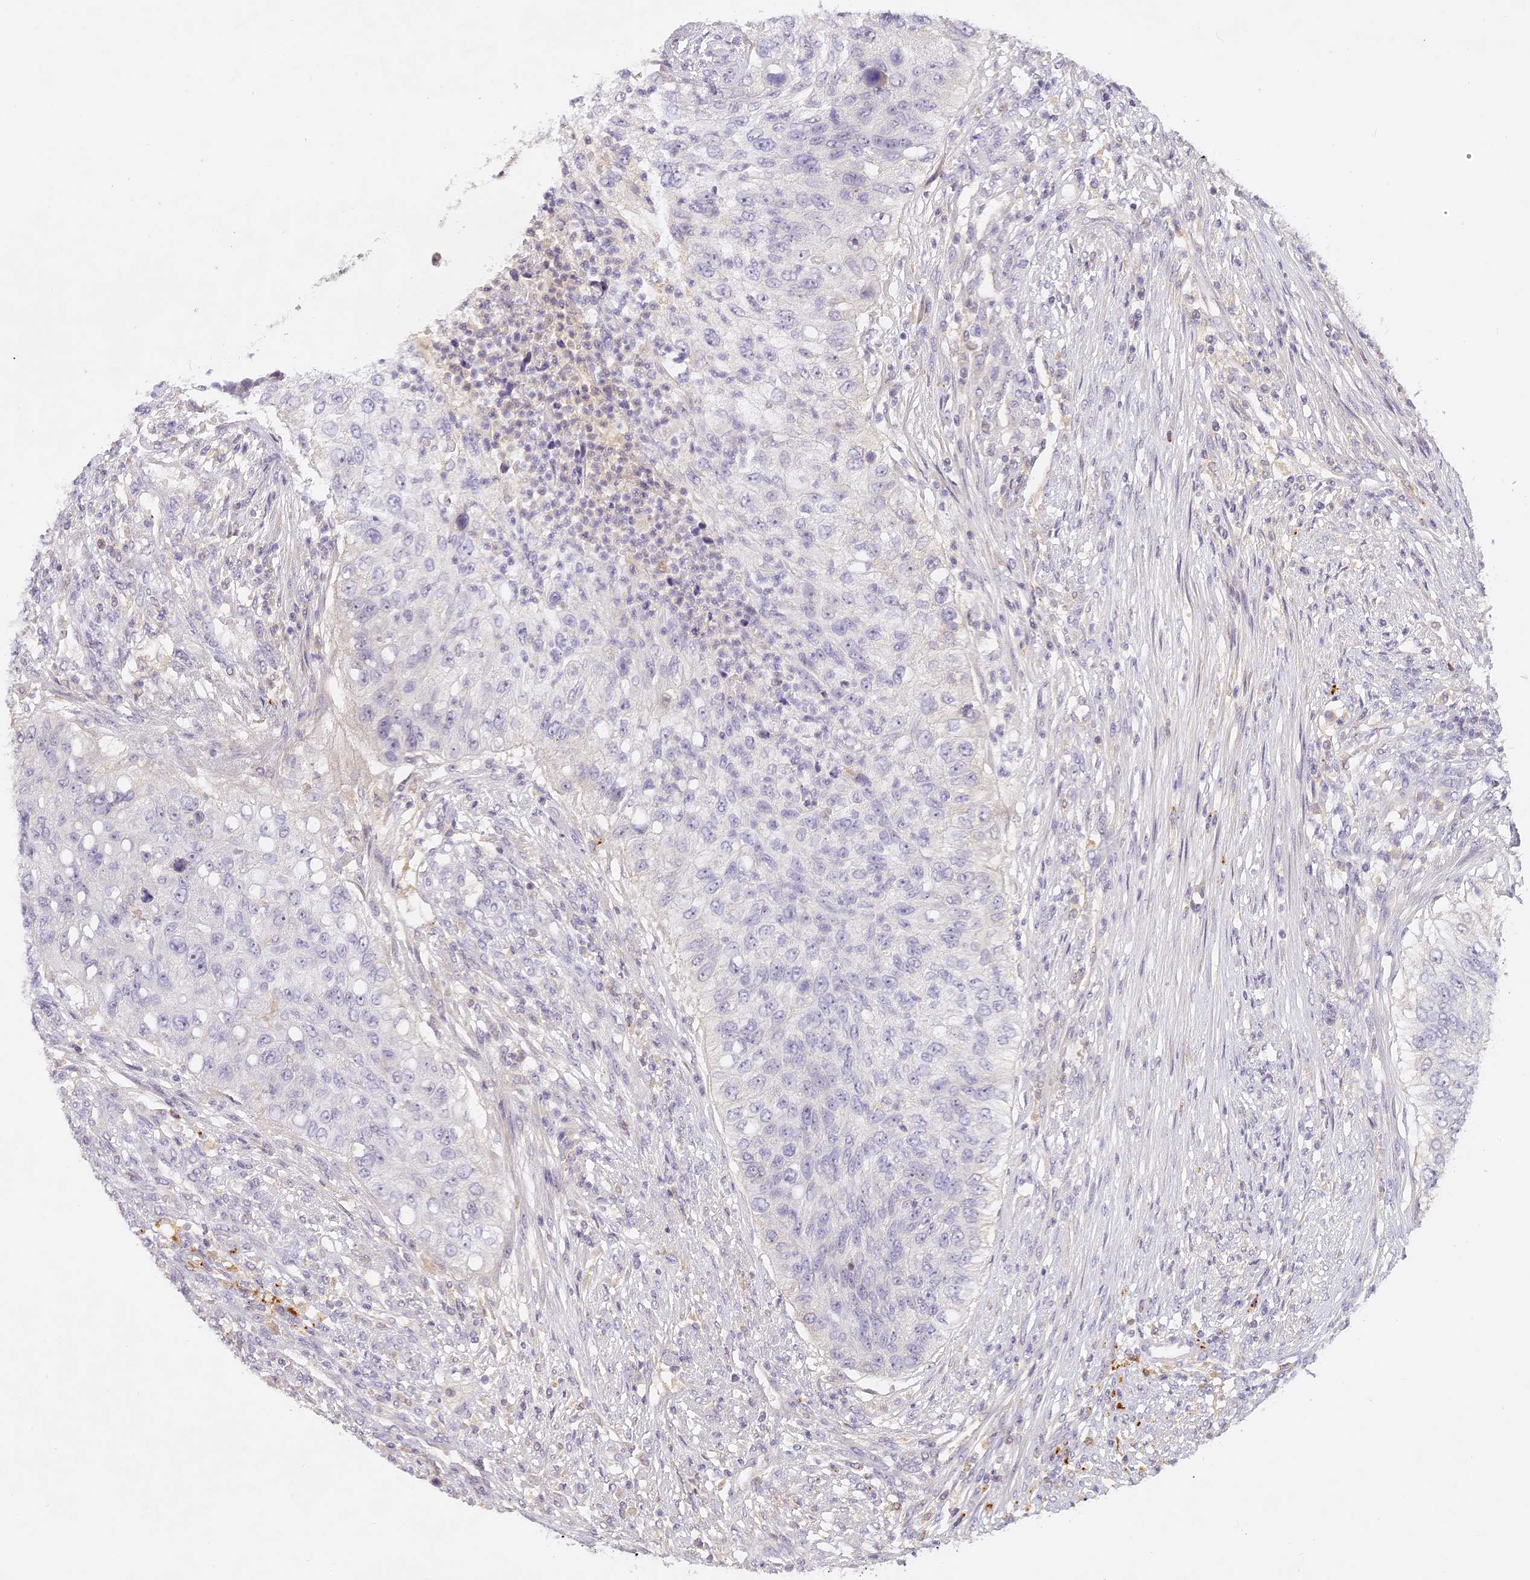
{"staining": {"intensity": "negative", "quantity": "none", "location": "none"}, "tissue": "urothelial cancer", "cell_type": "Tumor cells", "image_type": "cancer", "snomed": [{"axis": "morphology", "description": "Urothelial carcinoma, High grade"}, {"axis": "topography", "description": "Urinary bladder"}], "caption": "High power microscopy photomicrograph of an immunohistochemistry (IHC) histopathology image of high-grade urothelial carcinoma, revealing no significant expression in tumor cells.", "gene": "ELL3", "patient": {"sex": "female", "age": 60}}